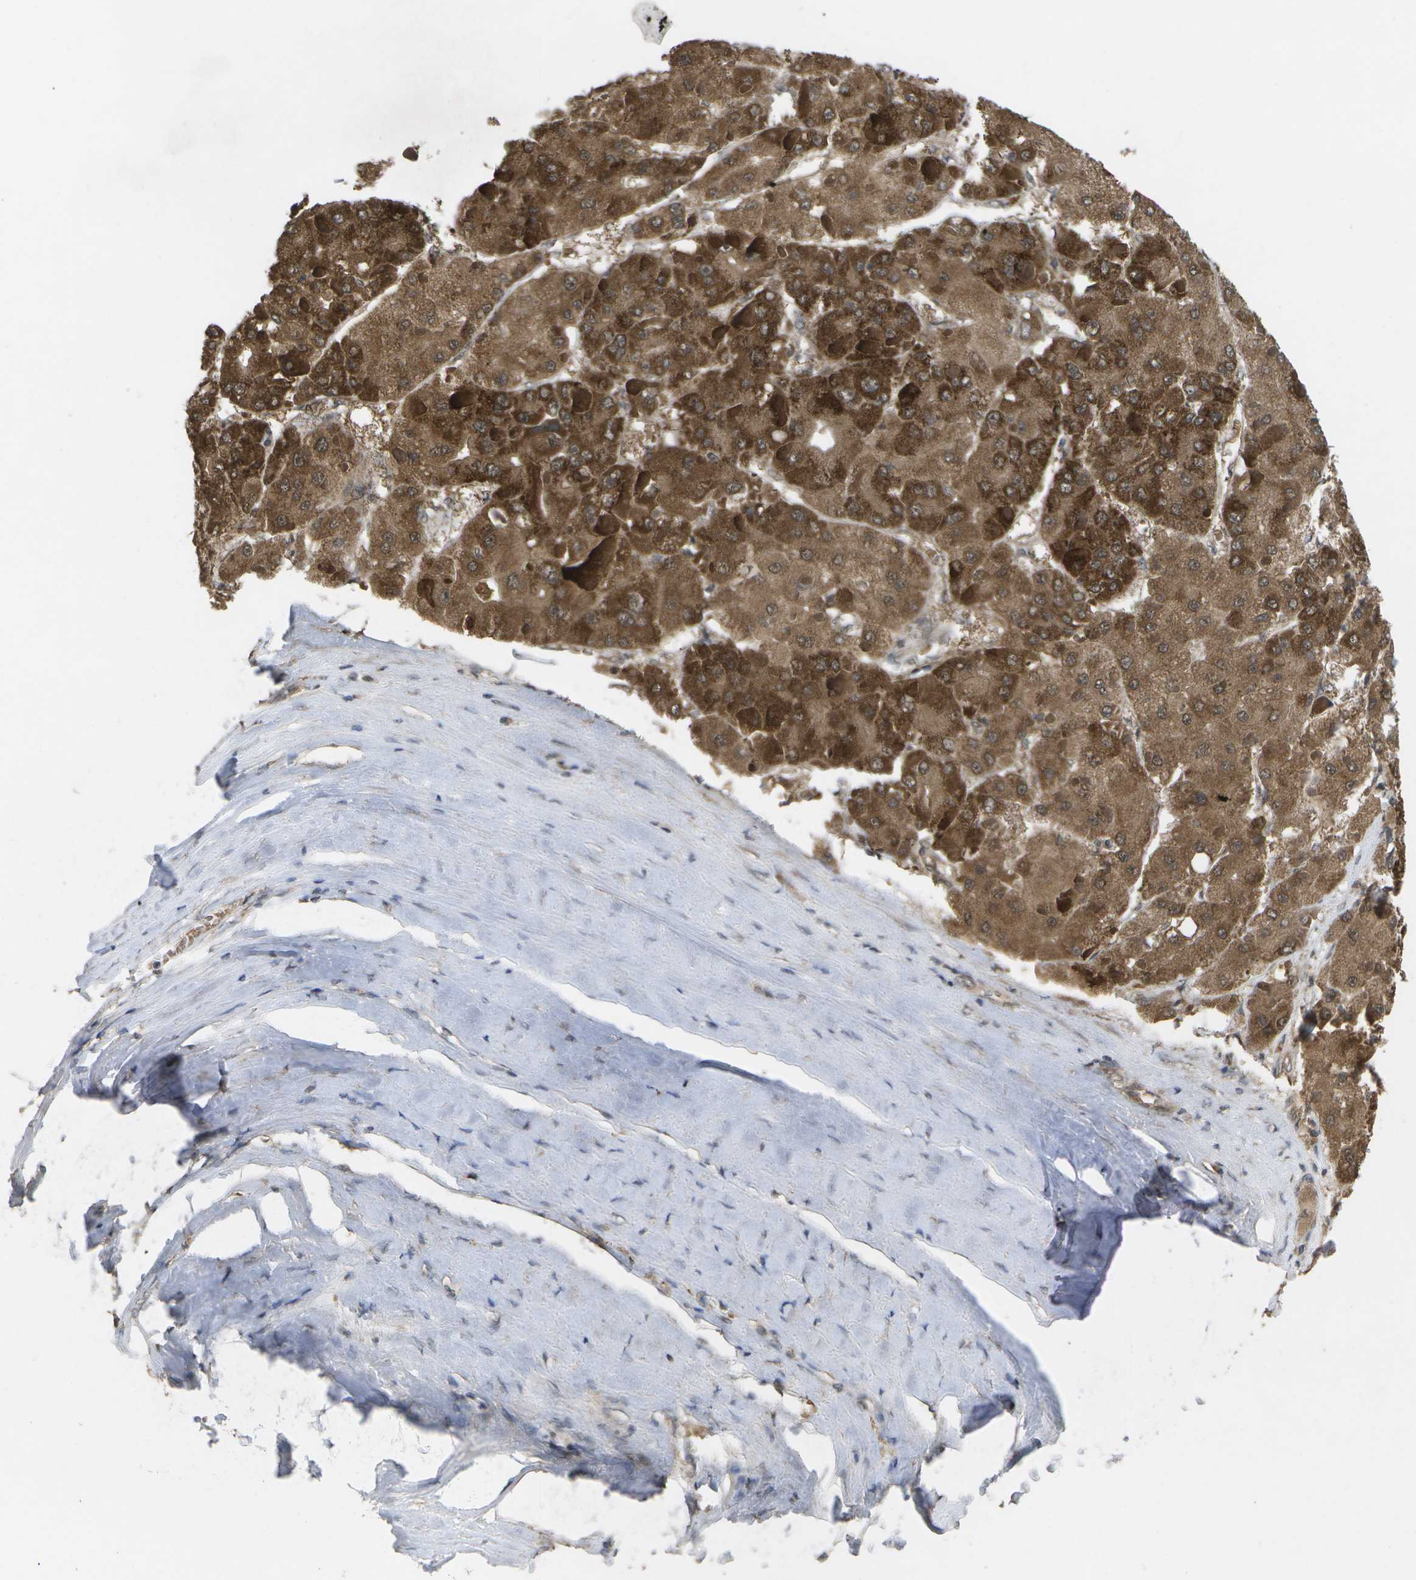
{"staining": {"intensity": "strong", "quantity": ">75%", "location": "cytoplasmic/membranous"}, "tissue": "liver cancer", "cell_type": "Tumor cells", "image_type": "cancer", "snomed": [{"axis": "morphology", "description": "Carcinoma, Hepatocellular, NOS"}, {"axis": "topography", "description": "Liver"}], "caption": "Protein analysis of hepatocellular carcinoma (liver) tissue exhibits strong cytoplasmic/membranous staining in approximately >75% of tumor cells. The protein of interest is shown in brown color, while the nuclei are stained blue.", "gene": "ALAS1", "patient": {"sex": "female", "age": 73}}